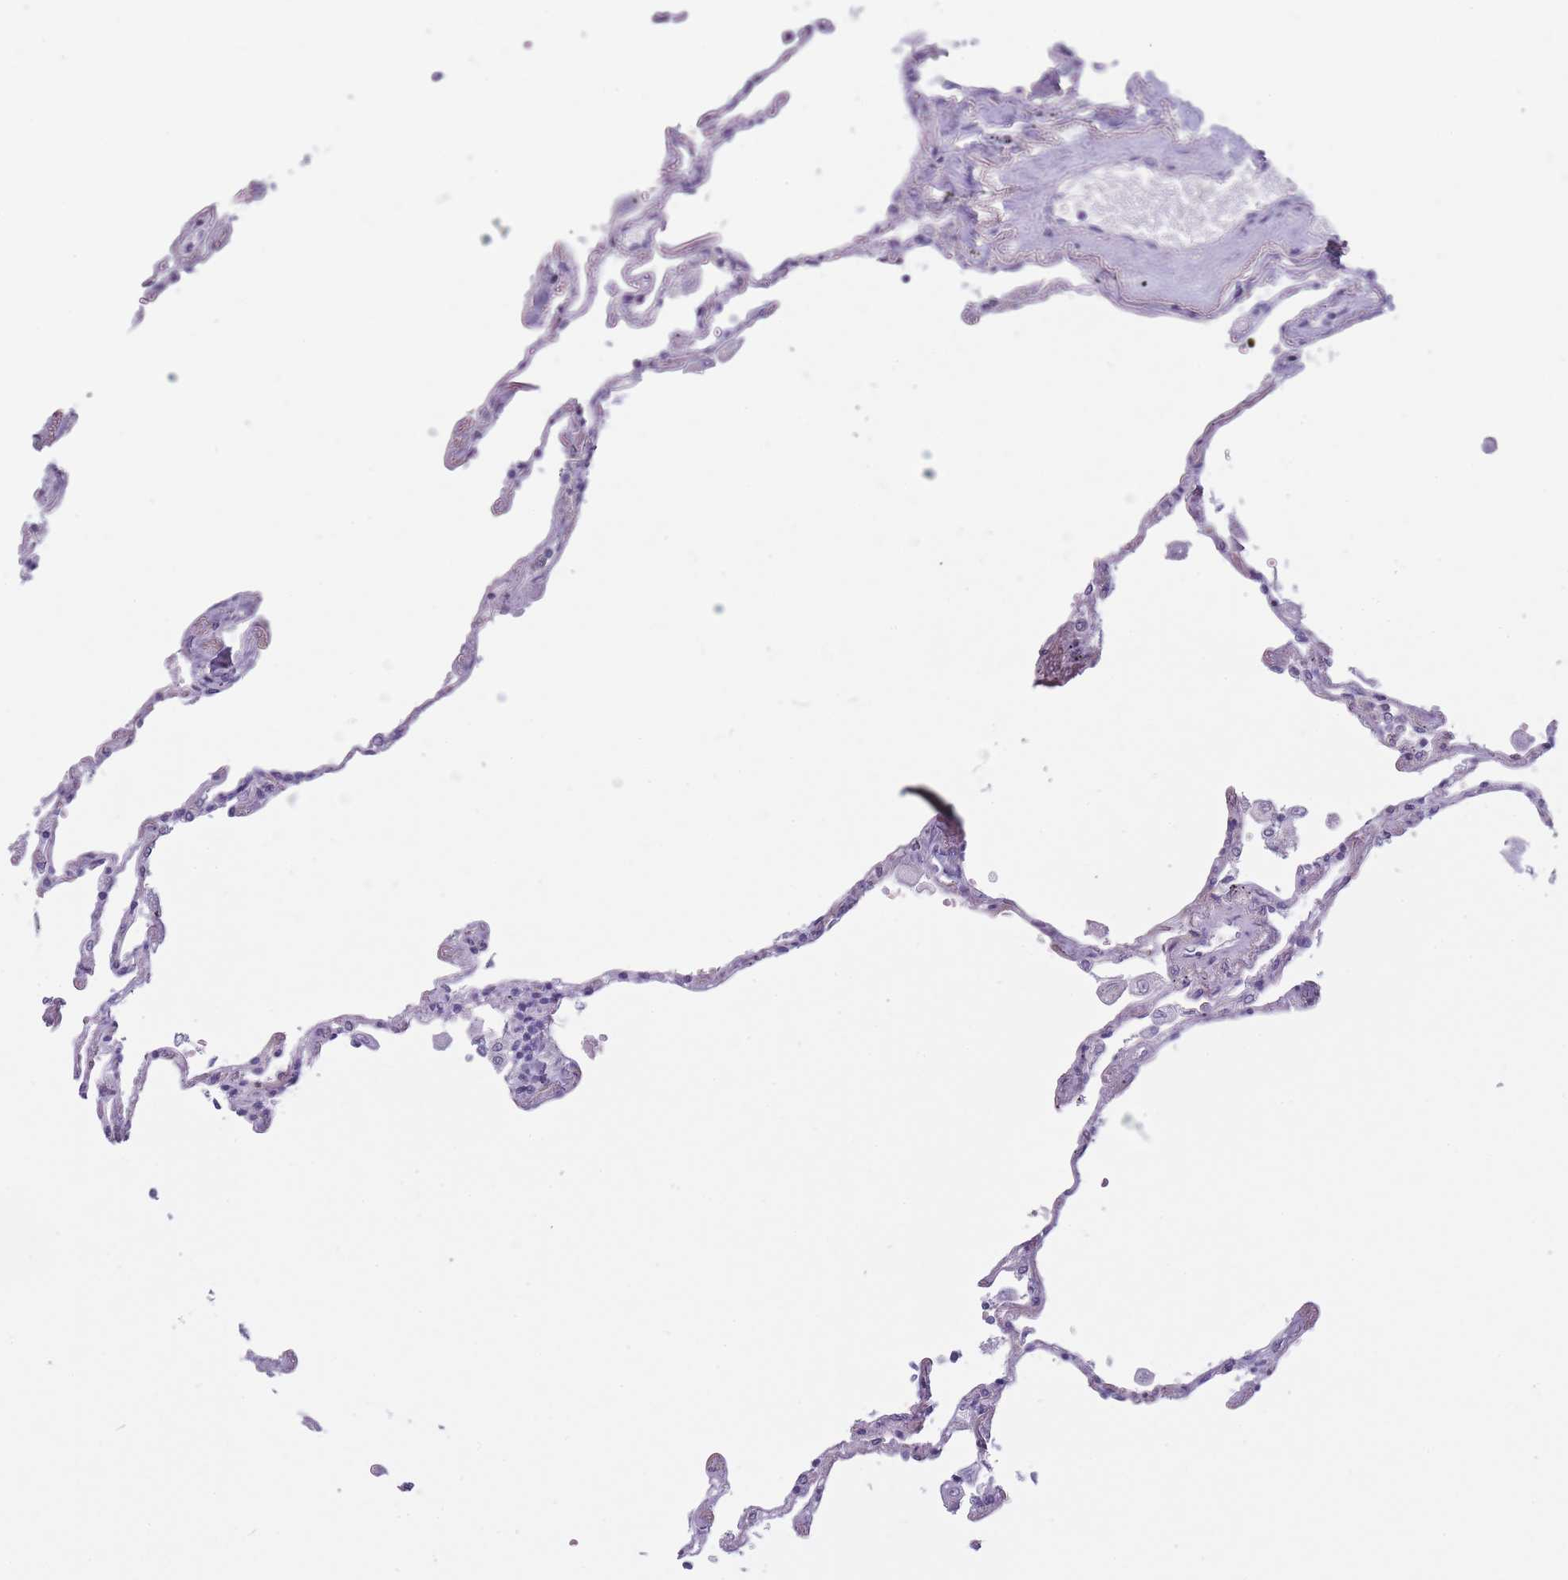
{"staining": {"intensity": "negative", "quantity": "none", "location": "none"}, "tissue": "lung", "cell_type": "Alveolar cells", "image_type": "normal", "snomed": [{"axis": "morphology", "description": "Normal tissue, NOS"}, {"axis": "topography", "description": "Lung"}], "caption": "Immunohistochemistry image of unremarkable lung: human lung stained with DAB displays no significant protein expression in alveolar cells.", "gene": "DCANP1", "patient": {"sex": "female", "age": 67}}